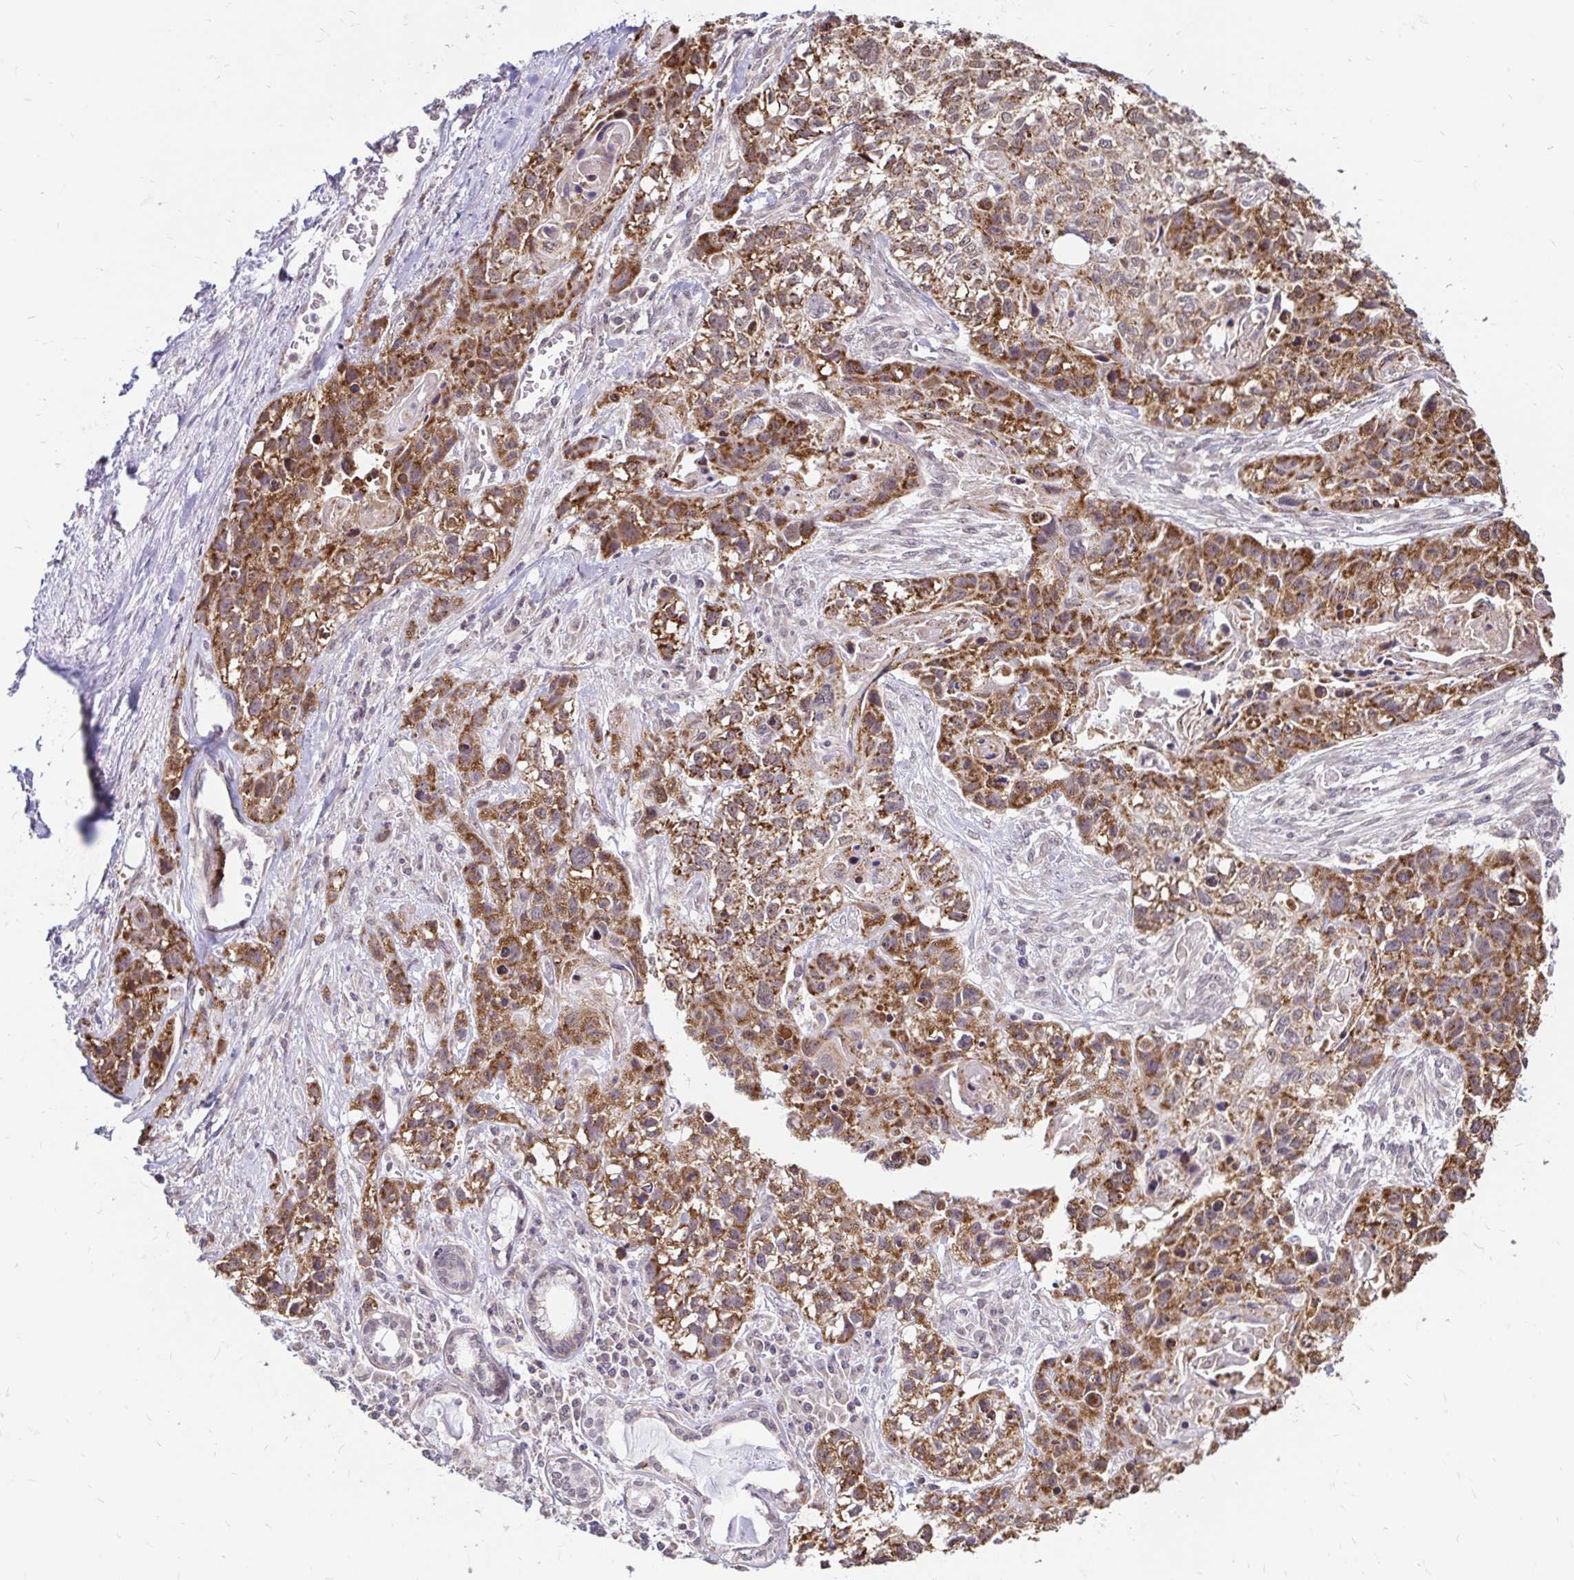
{"staining": {"intensity": "strong", "quantity": ">75%", "location": "cytoplasmic/membranous"}, "tissue": "lung cancer", "cell_type": "Tumor cells", "image_type": "cancer", "snomed": [{"axis": "morphology", "description": "Squamous cell carcinoma, NOS"}, {"axis": "topography", "description": "Lung"}], "caption": "Squamous cell carcinoma (lung) was stained to show a protein in brown. There is high levels of strong cytoplasmic/membranous positivity in approximately >75% of tumor cells.", "gene": "TIMM50", "patient": {"sex": "male", "age": 74}}